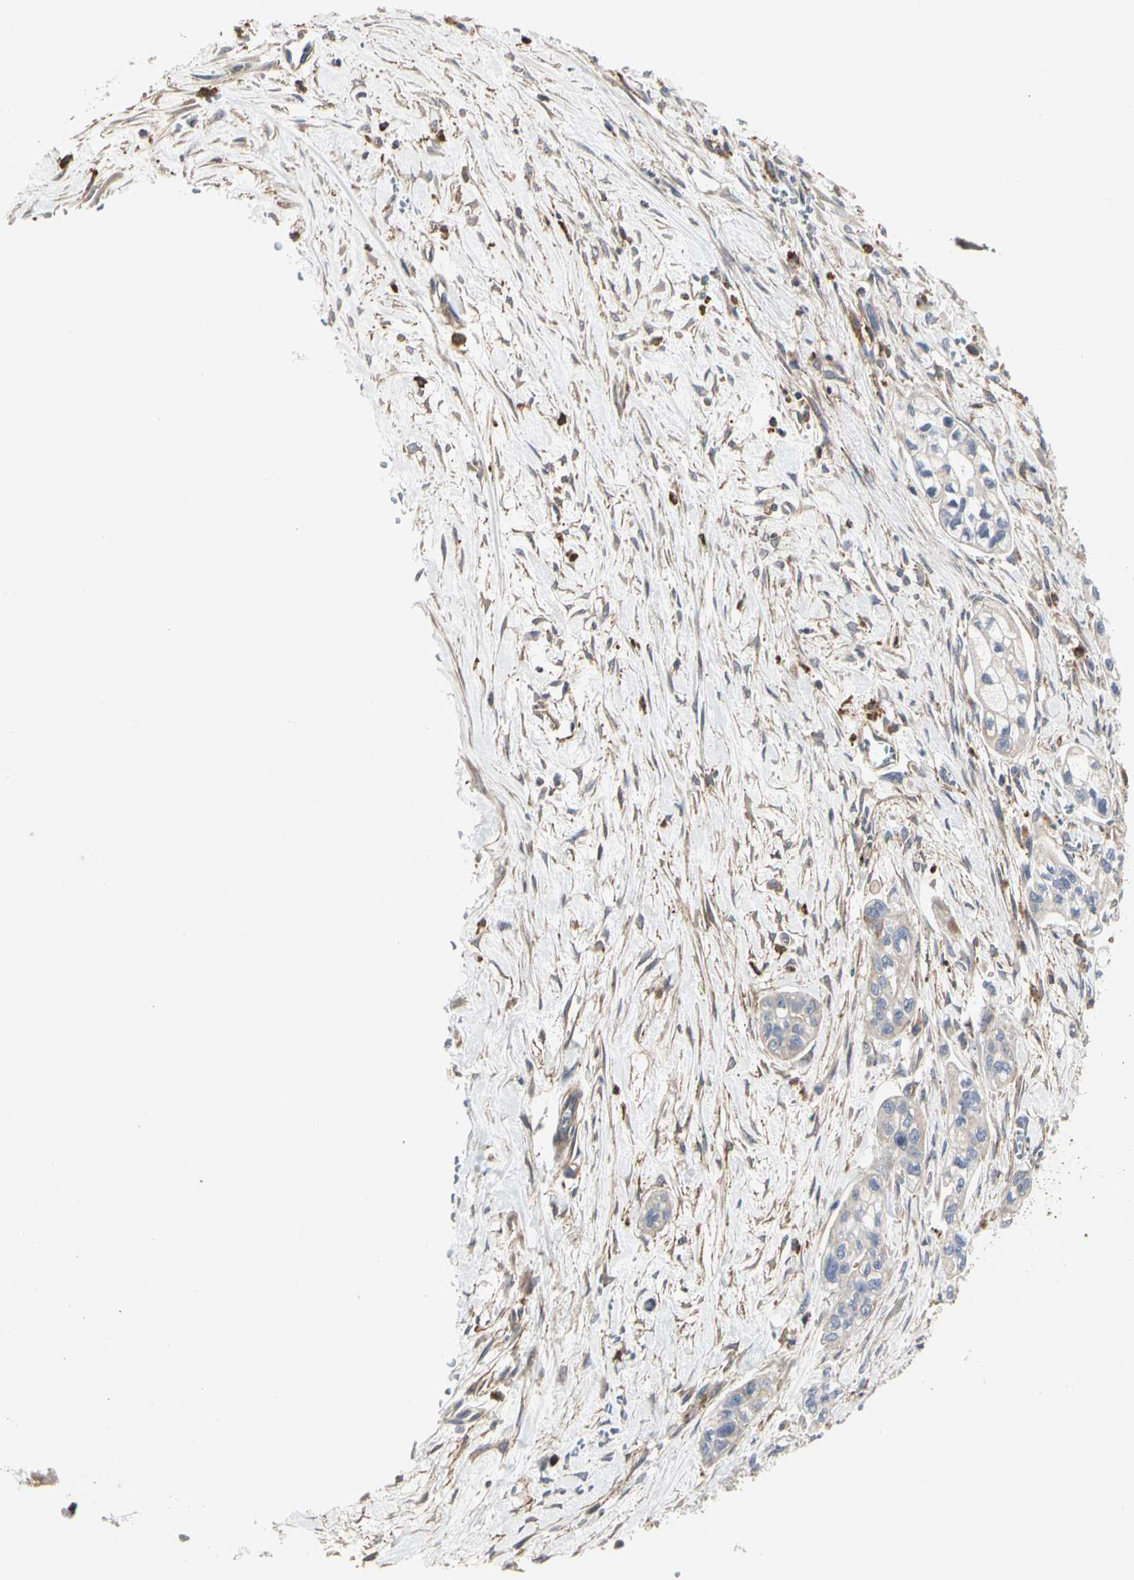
{"staining": {"intensity": "negative", "quantity": "none", "location": "none"}, "tissue": "pancreatic cancer", "cell_type": "Tumor cells", "image_type": "cancer", "snomed": [{"axis": "morphology", "description": "Adenocarcinoma, NOS"}, {"axis": "topography", "description": "Pancreas"}], "caption": "This is an immunohistochemistry histopathology image of human pancreatic cancer. There is no staining in tumor cells.", "gene": "NAPG", "patient": {"sex": "male", "age": 74}}